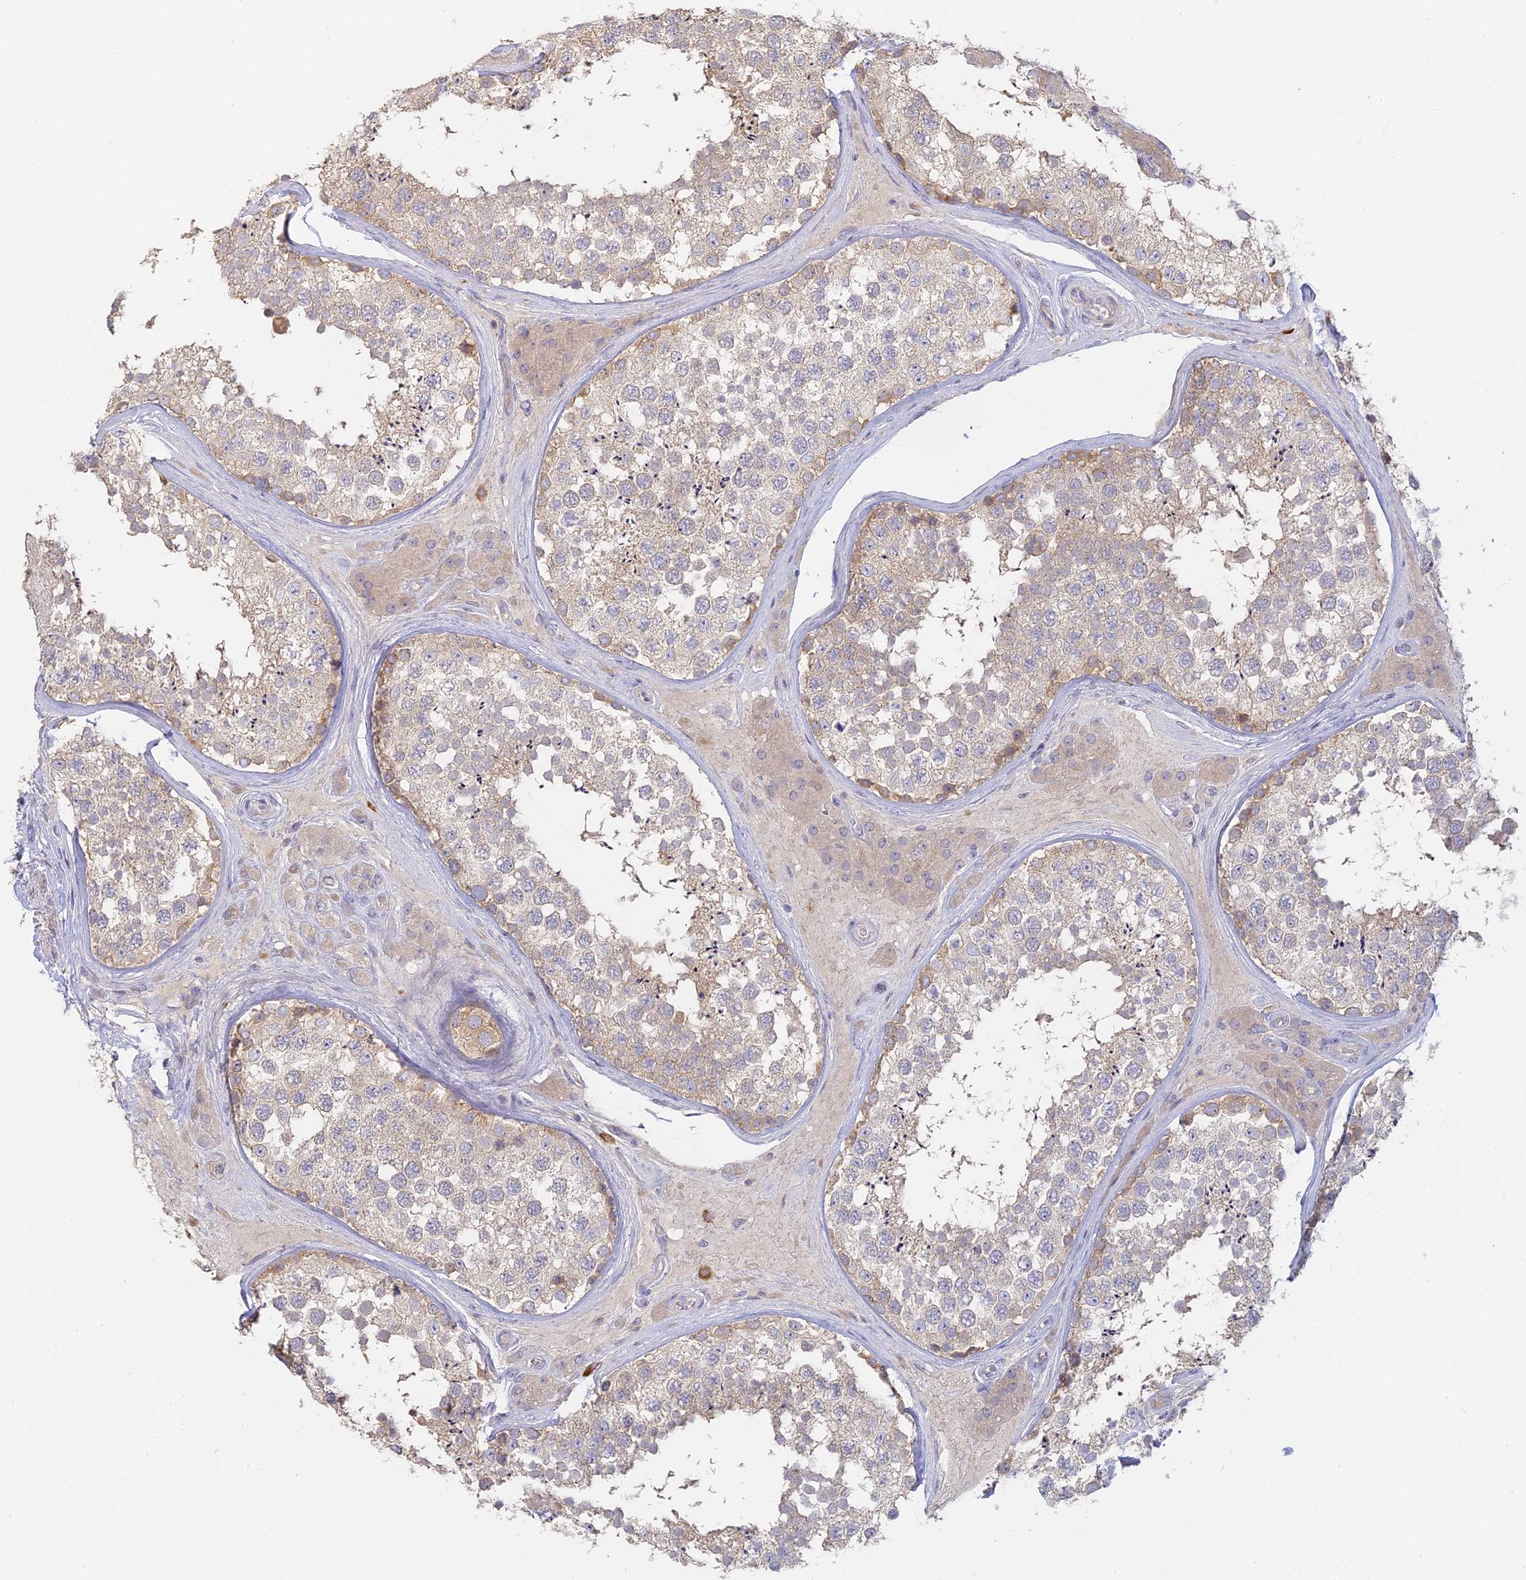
{"staining": {"intensity": "weak", "quantity": "25%-75%", "location": "cytoplasmic/membranous"}, "tissue": "testis", "cell_type": "Cells in seminiferous ducts", "image_type": "normal", "snomed": [{"axis": "morphology", "description": "Normal tissue, NOS"}, {"axis": "topography", "description": "Testis"}], "caption": "Immunohistochemical staining of normal human testis reveals low levels of weak cytoplasmic/membranous positivity in approximately 25%-75% of cells in seminiferous ducts. (brown staining indicates protein expression, while blue staining denotes nuclei).", "gene": "SFT2D2", "patient": {"sex": "male", "age": 46}}